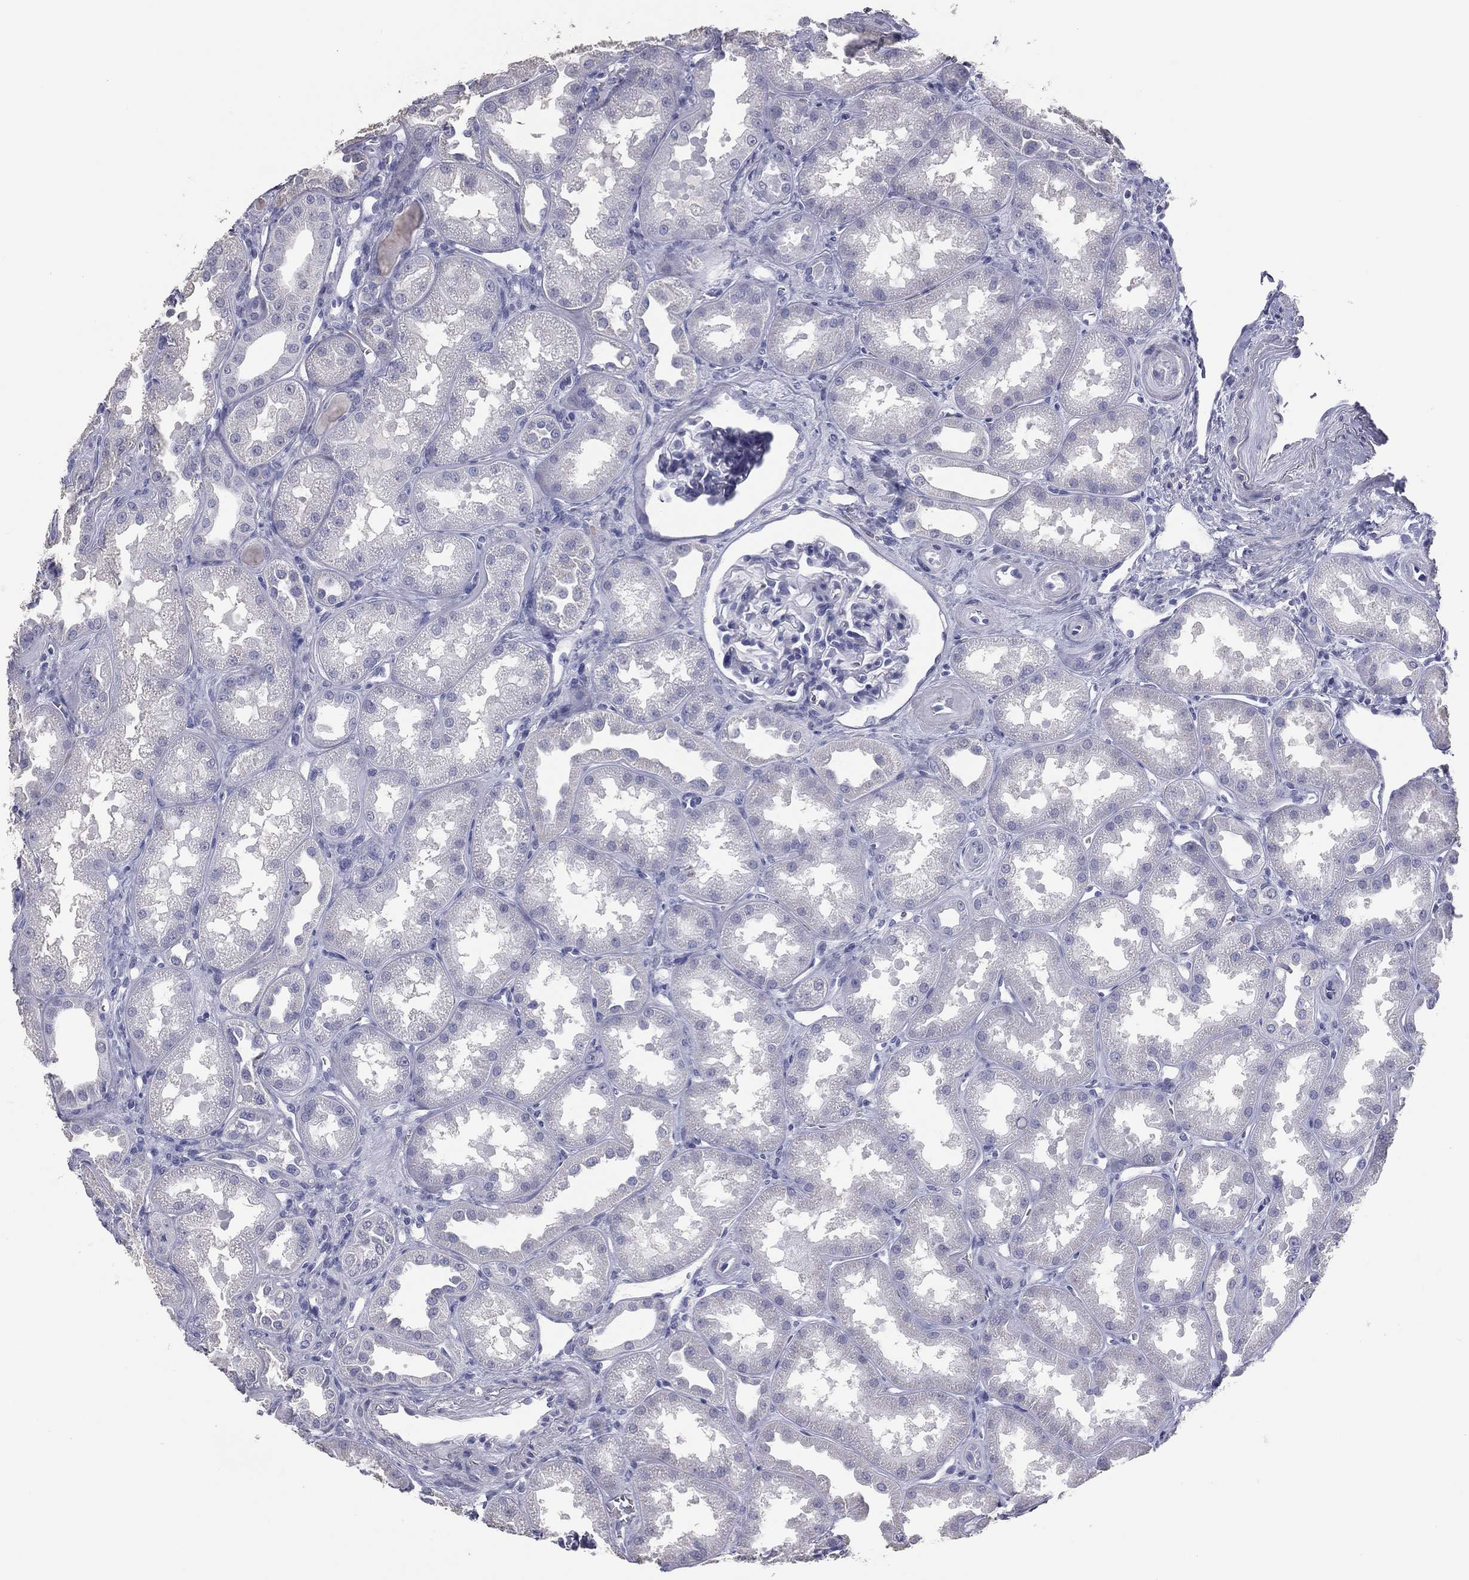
{"staining": {"intensity": "negative", "quantity": "none", "location": "none"}, "tissue": "kidney", "cell_type": "Cells in glomeruli", "image_type": "normal", "snomed": [{"axis": "morphology", "description": "Normal tissue, NOS"}, {"axis": "topography", "description": "Kidney"}], "caption": "IHC of normal kidney shows no staining in cells in glomeruli.", "gene": "ESX1", "patient": {"sex": "male", "age": 61}}